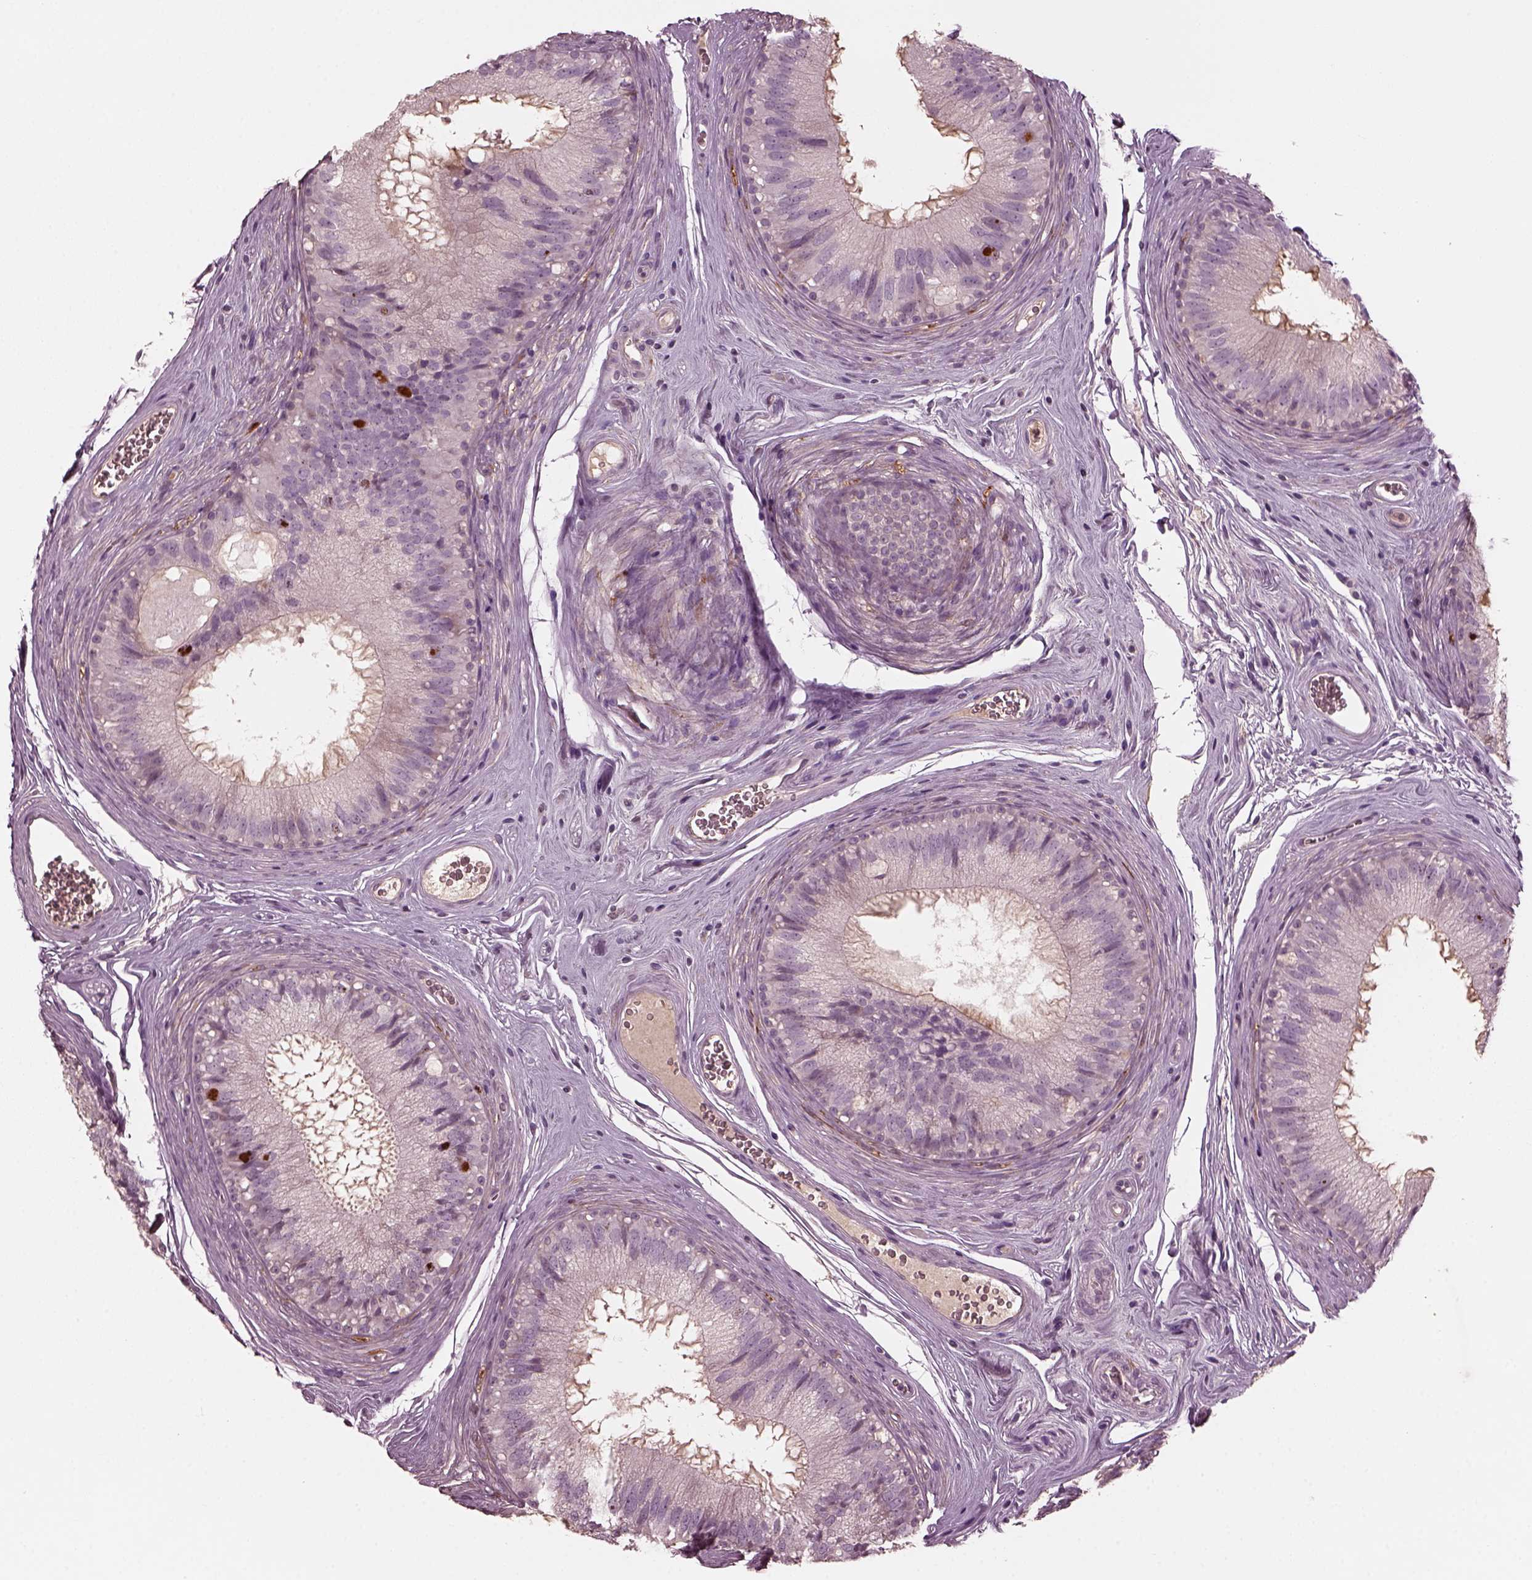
{"staining": {"intensity": "negative", "quantity": "none", "location": "none"}, "tissue": "epididymis", "cell_type": "Glandular cells", "image_type": "normal", "snomed": [{"axis": "morphology", "description": "Normal tissue, NOS"}, {"axis": "topography", "description": "Epididymis"}], "caption": "Immunohistochemical staining of normal epididymis reveals no significant staining in glandular cells.", "gene": "PORCN", "patient": {"sex": "male", "age": 37}}